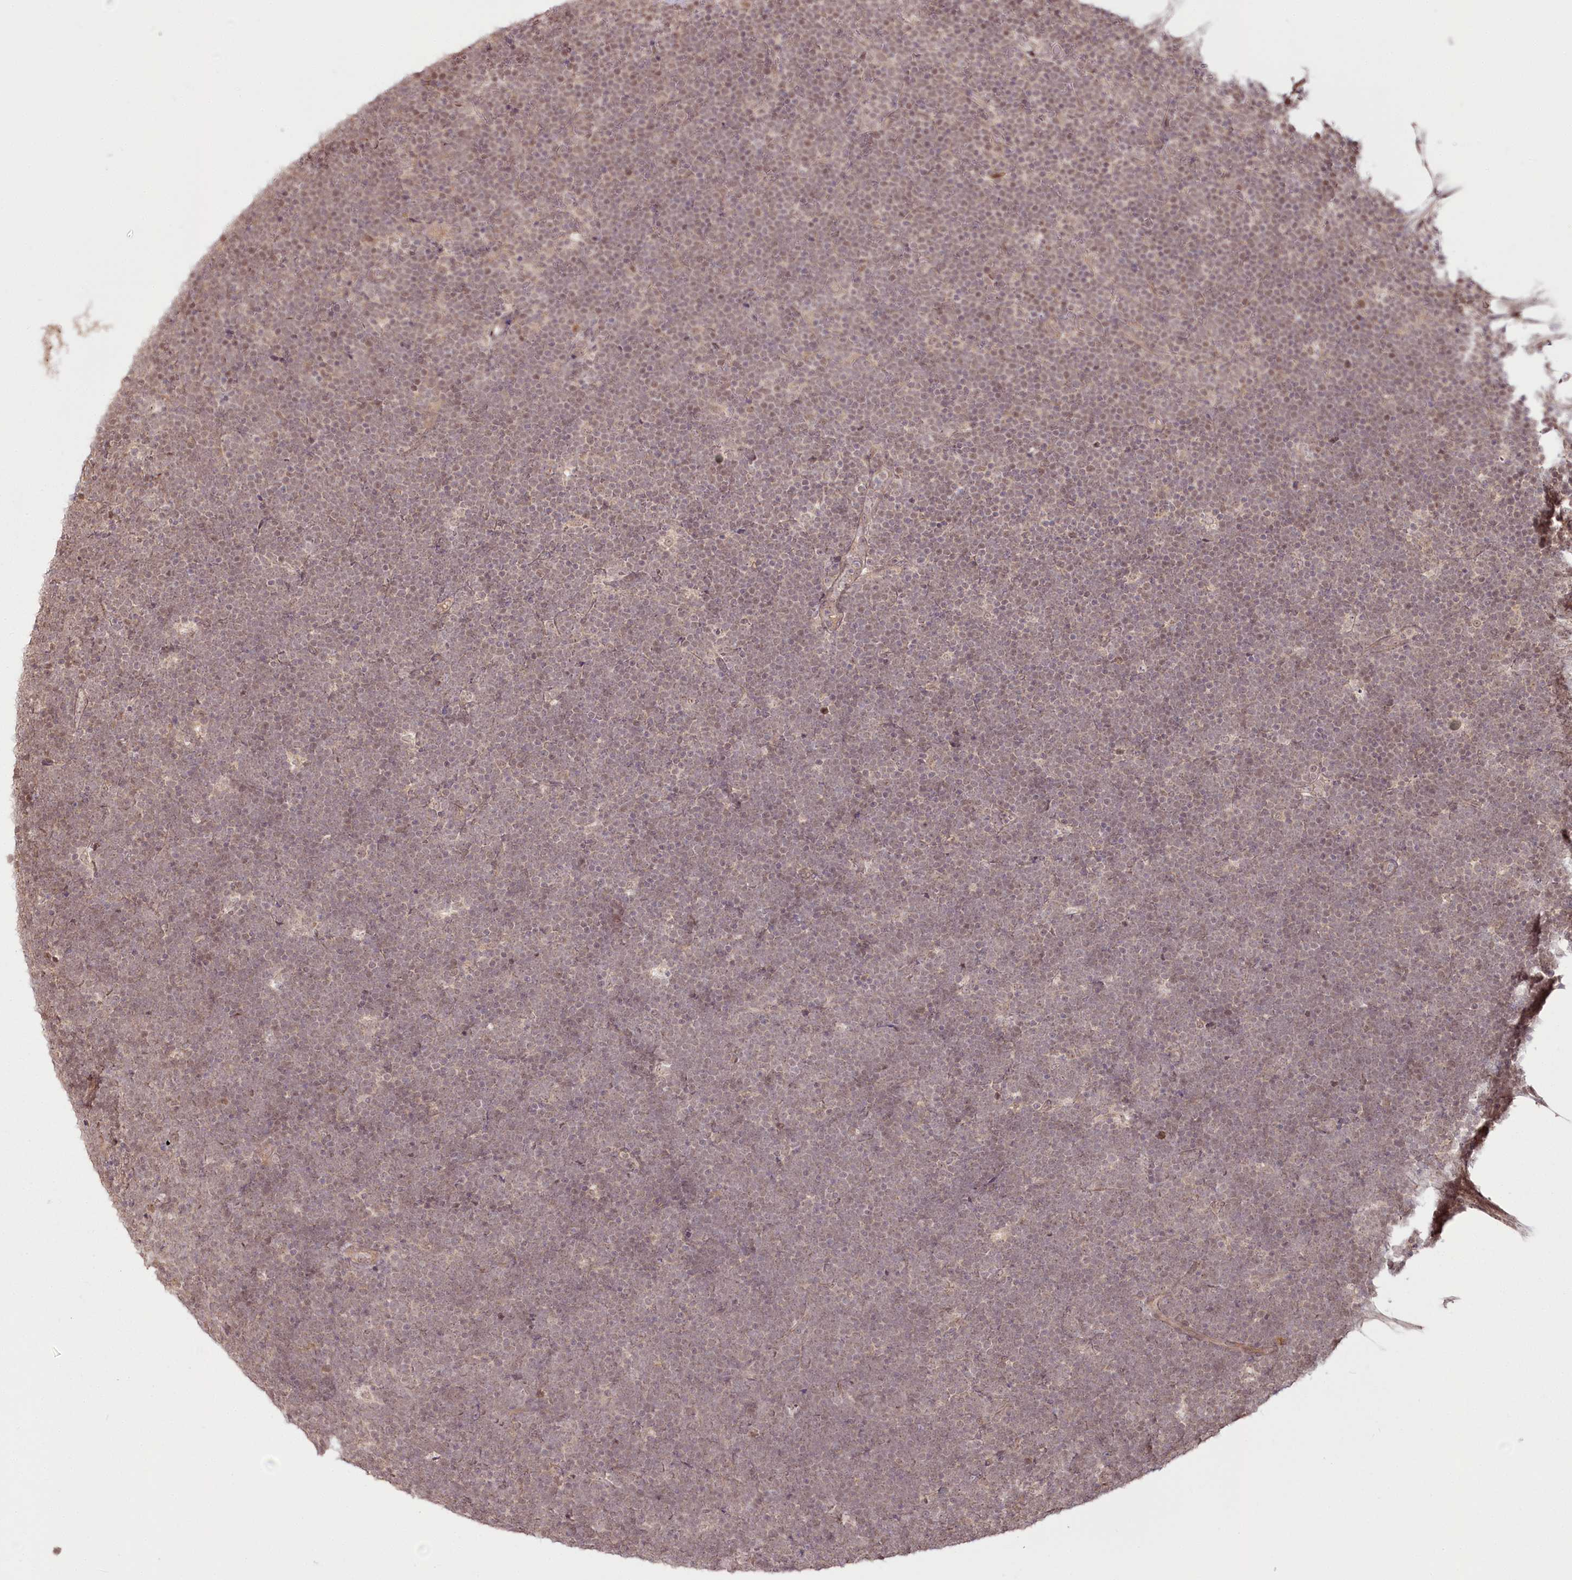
{"staining": {"intensity": "moderate", "quantity": ">75%", "location": "cytoplasmic/membranous,nuclear"}, "tissue": "lymphoma", "cell_type": "Tumor cells", "image_type": "cancer", "snomed": [{"axis": "morphology", "description": "Malignant lymphoma, non-Hodgkin's type, High grade"}, {"axis": "topography", "description": "Lymph node"}], "caption": "Lymphoma stained with DAB (3,3'-diaminobenzidine) immunohistochemistry (IHC) reveals medium levels of moderate cytoplasmic/membranous and nuclear staining in approximately >75% of tumor cells.", "gene": "R3HDM2", "patient": {"sex": "male", "age": 13}}